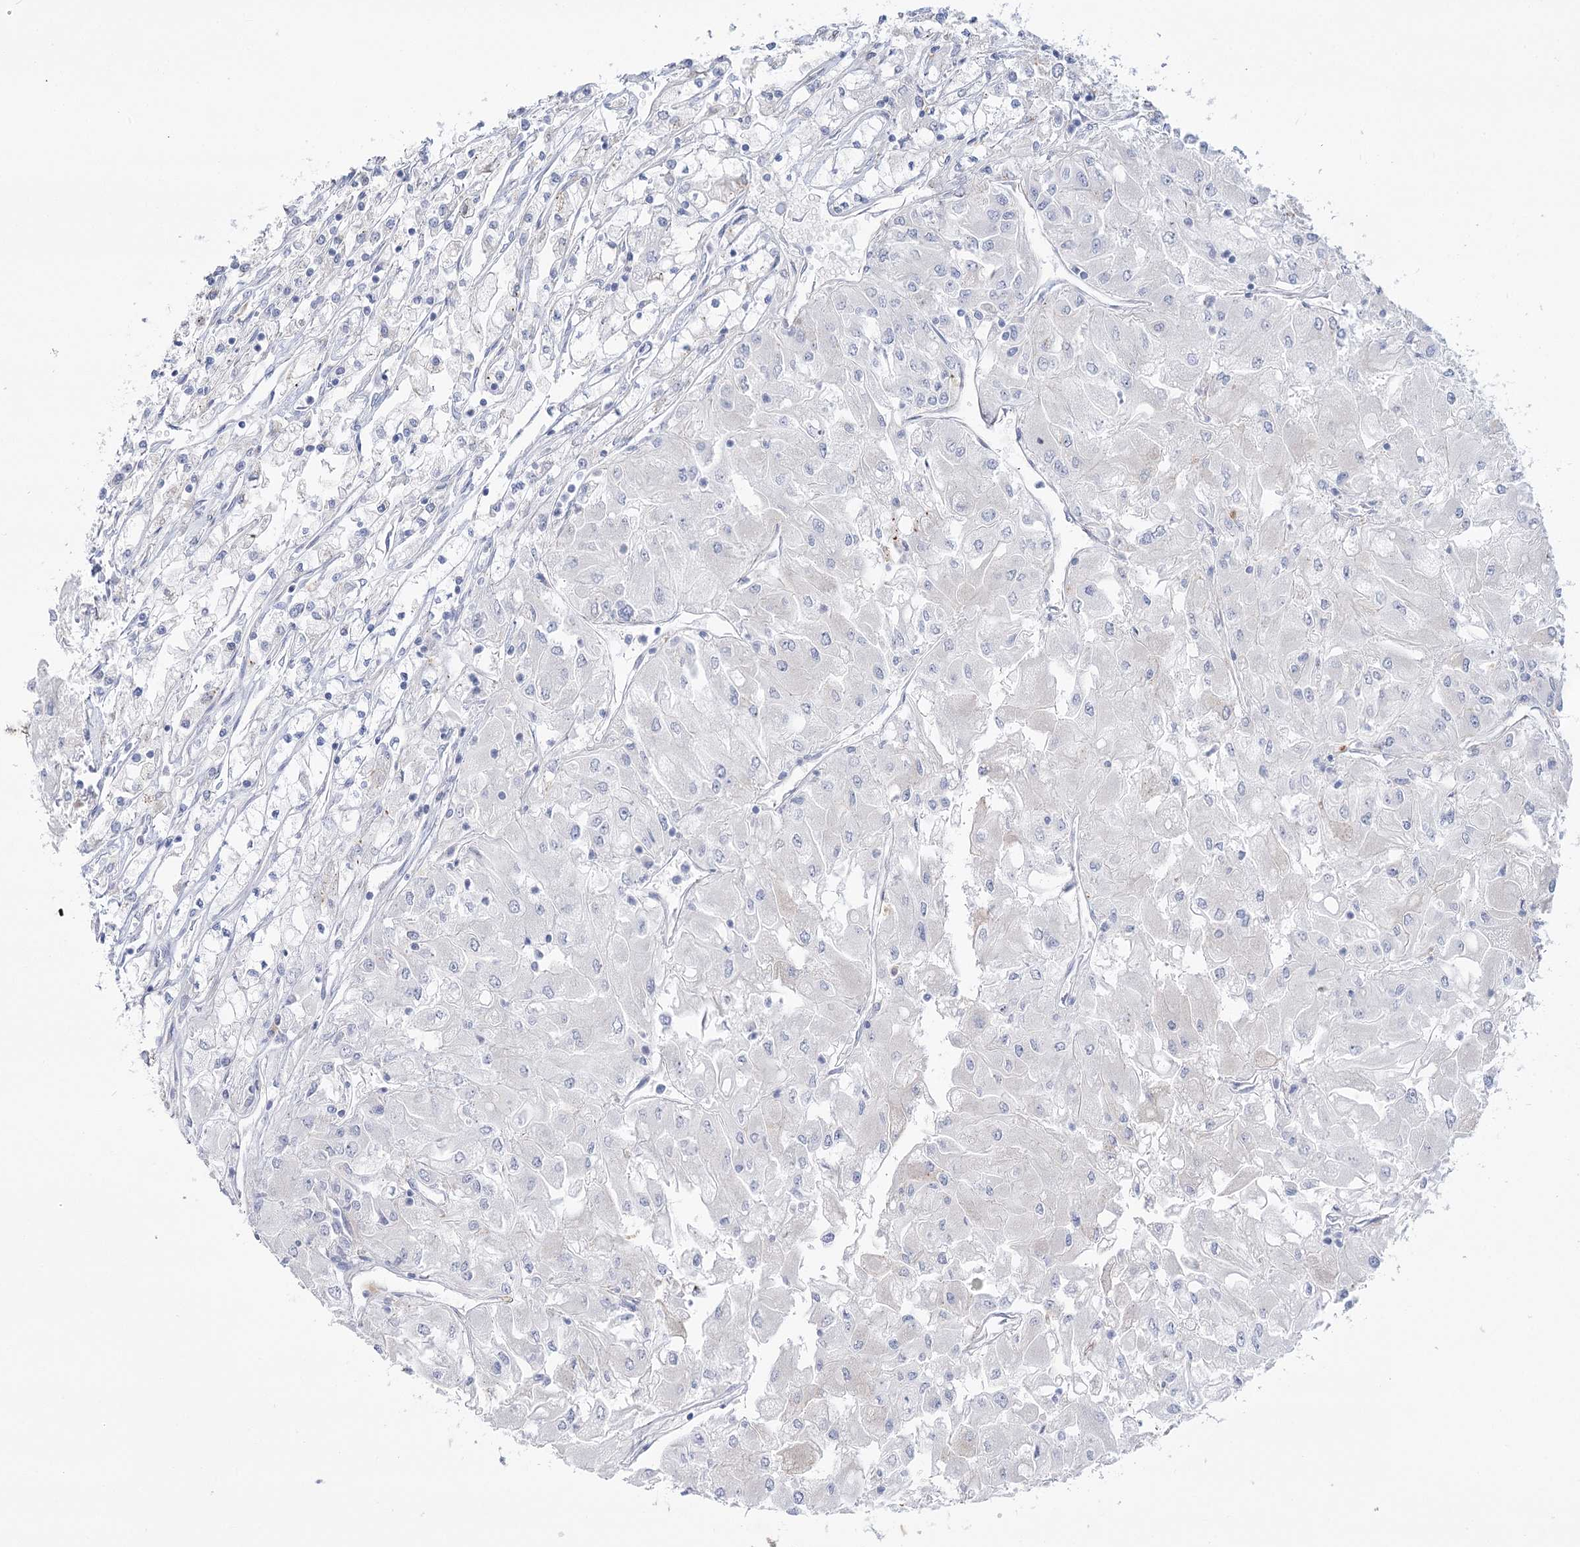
{"staining": {"intensity": "negative", "quantity": "none", "location": "none"}, "tissue": "renal cancer", "cell_type": "Tumor cells", "image_type": "cancer", "snomed": [{"axis": "morphology", "description": "Adenocarcinoma, NOS"}, {"axis": "topography", "description": "Kidney"}], "caption": "Renal adenocarcinoma was stained to show a protein in brown. There is no significant staining in tumor cells. (DAB immunohistochemistry visualized using brightfield microscopy, high magnification).", "gene": "SIAE", "patient": {"sex": "male", "age": 80}}